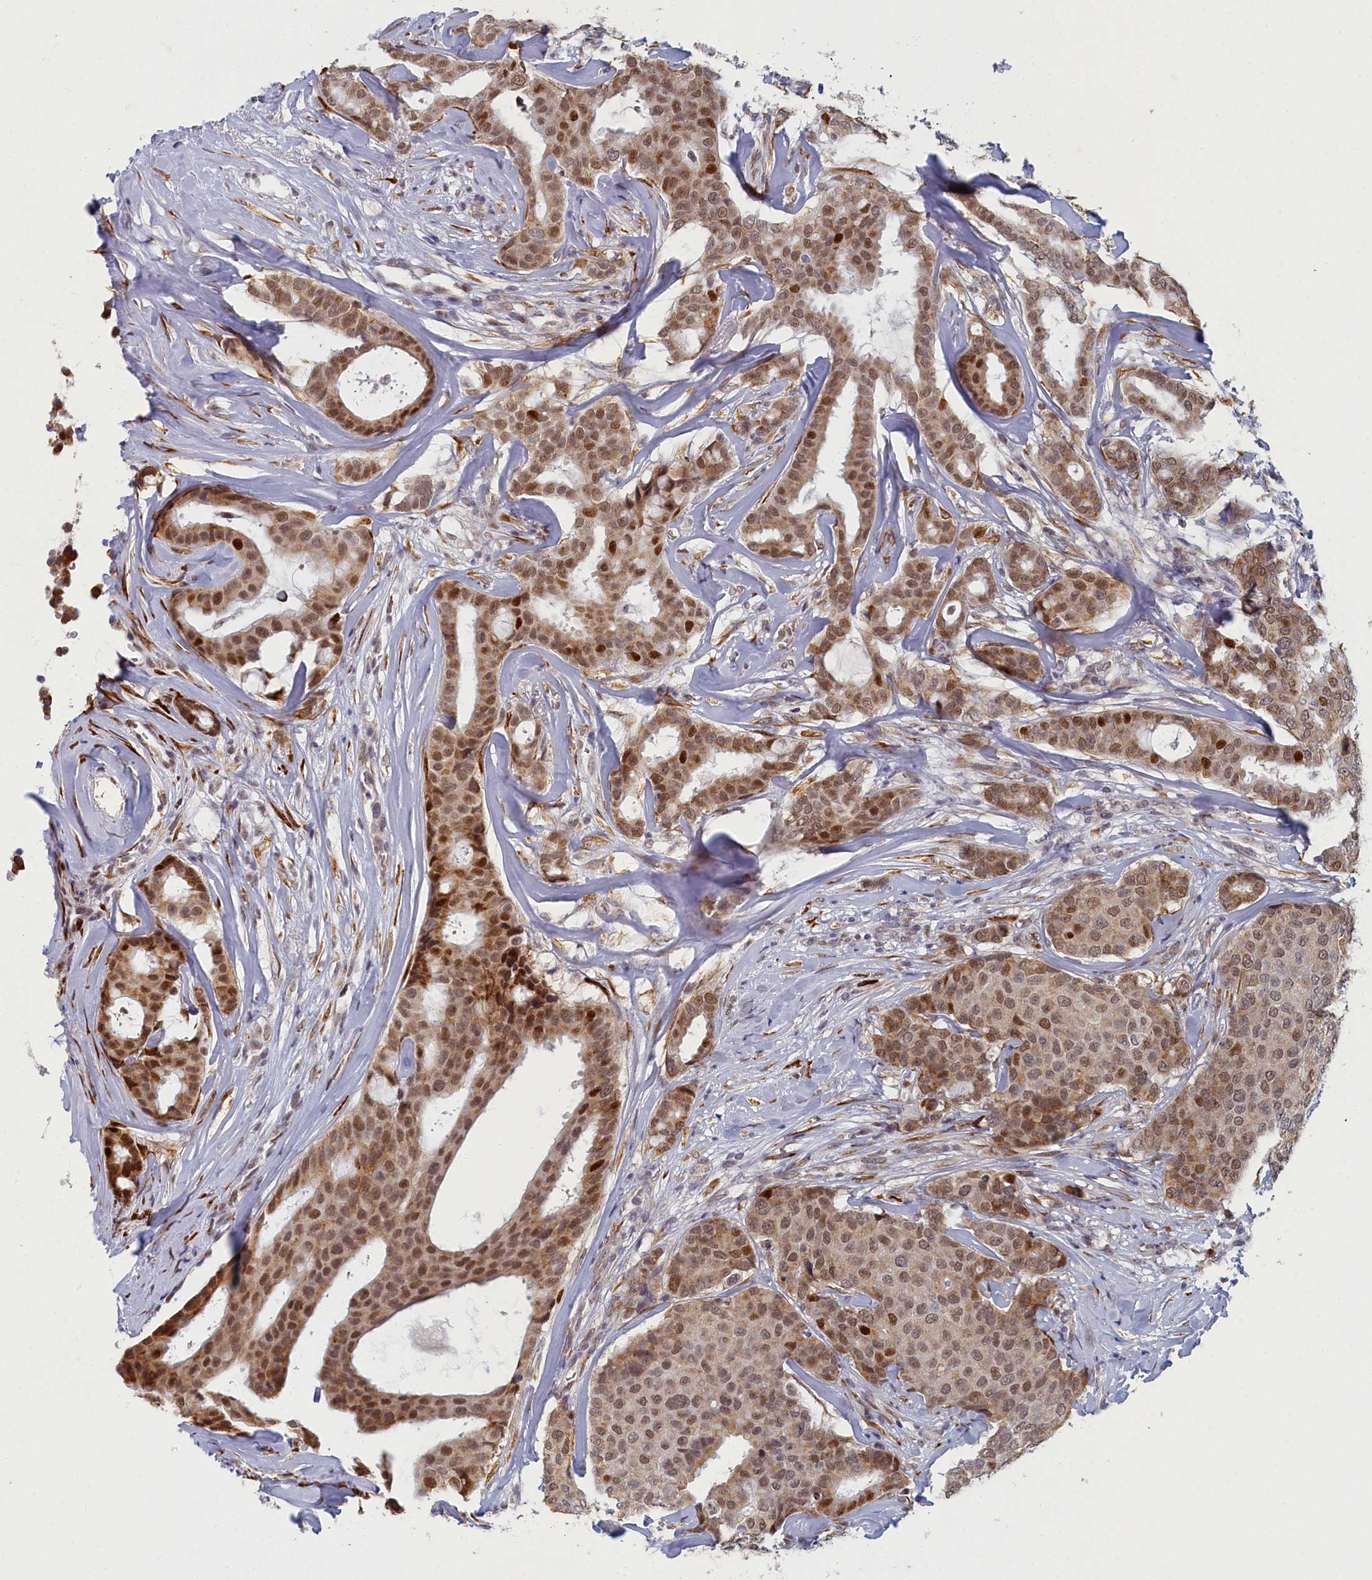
{"staining": {"intensity": "moderate", "quantity": ">75%", "location": "cytoplasmic/membranous,nuclear"}, "tissue": "breast cancer", "cell_type": "Tumor cells", "image_type": "cancer", "snomed": [{"axis": "morphology", "description": "Duct carcinoma"}, {"axis": "topography", "description": "Breast"}], "caption": "About >75% of tumor cells in breast invasive ductal carcinoma exhibit moderate cytoplasmic/membranous and nuclear protein positivity as visualized by brown immunohistochemical staining.", "gene": "DNAJC17", "patient": {"sex": "female", "age": 75}}